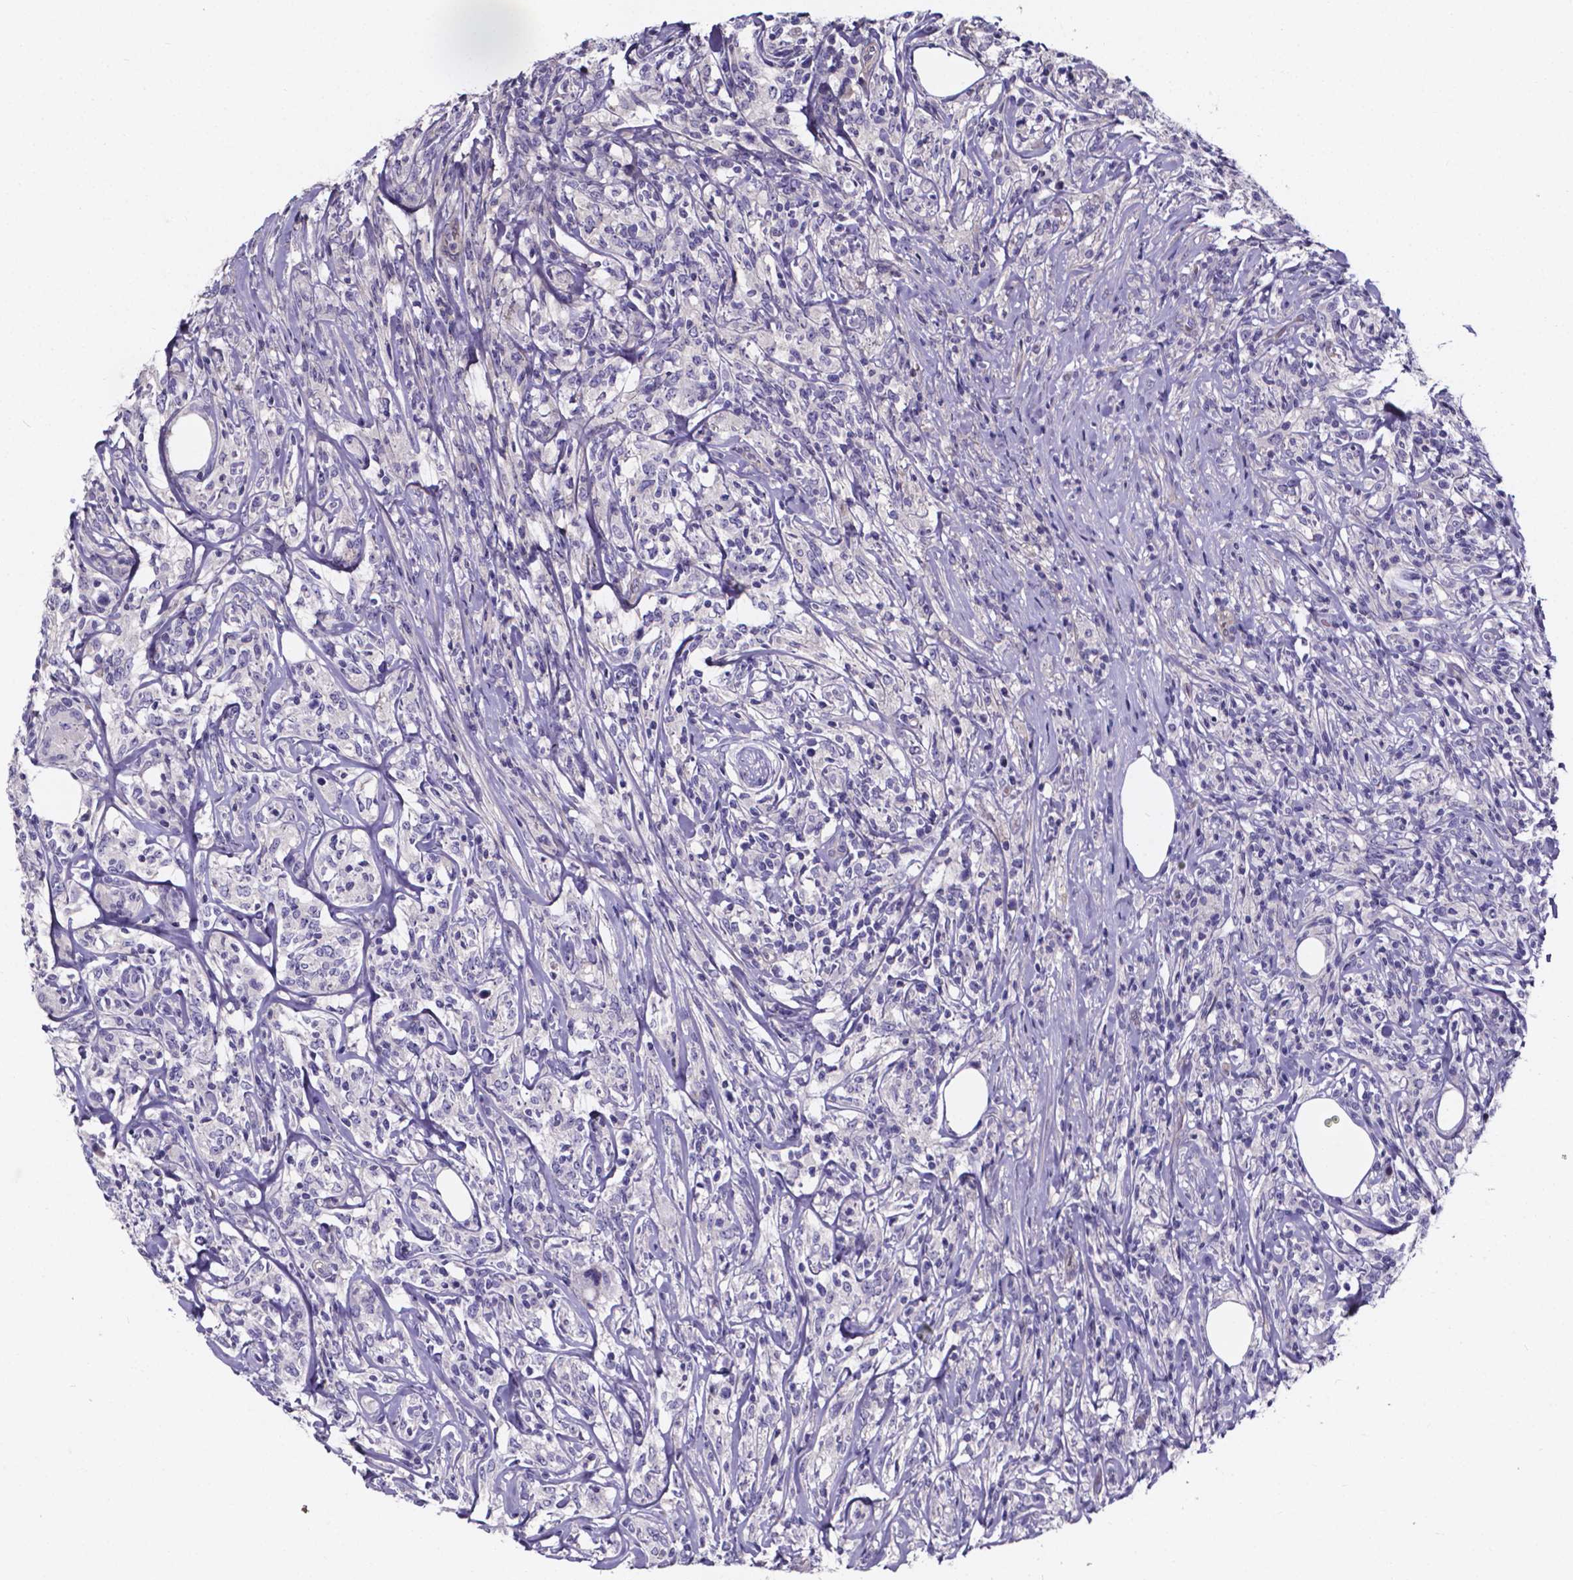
{"staining": {"intensity": "negative", "quantity": "none", "location": "none"}, "tissue": "lymphoma", "cell_type": "Tumor cells", "image_type": "cancer", "snomed": [{"axis": "morphology", "description": "Malignant lymphoma, non-Hodgkin's type, High grade"}, {"axis": "topography", "description": "Lymph node"}], "caption": "Immunohistochemistry photomicrograph of neoplastic tissue: human lymphoma stained with DAB exhibits no significant protein expression in tumor cells.", "gene": "CACNG8", "patient": {"sex": "female", "age": 84}}